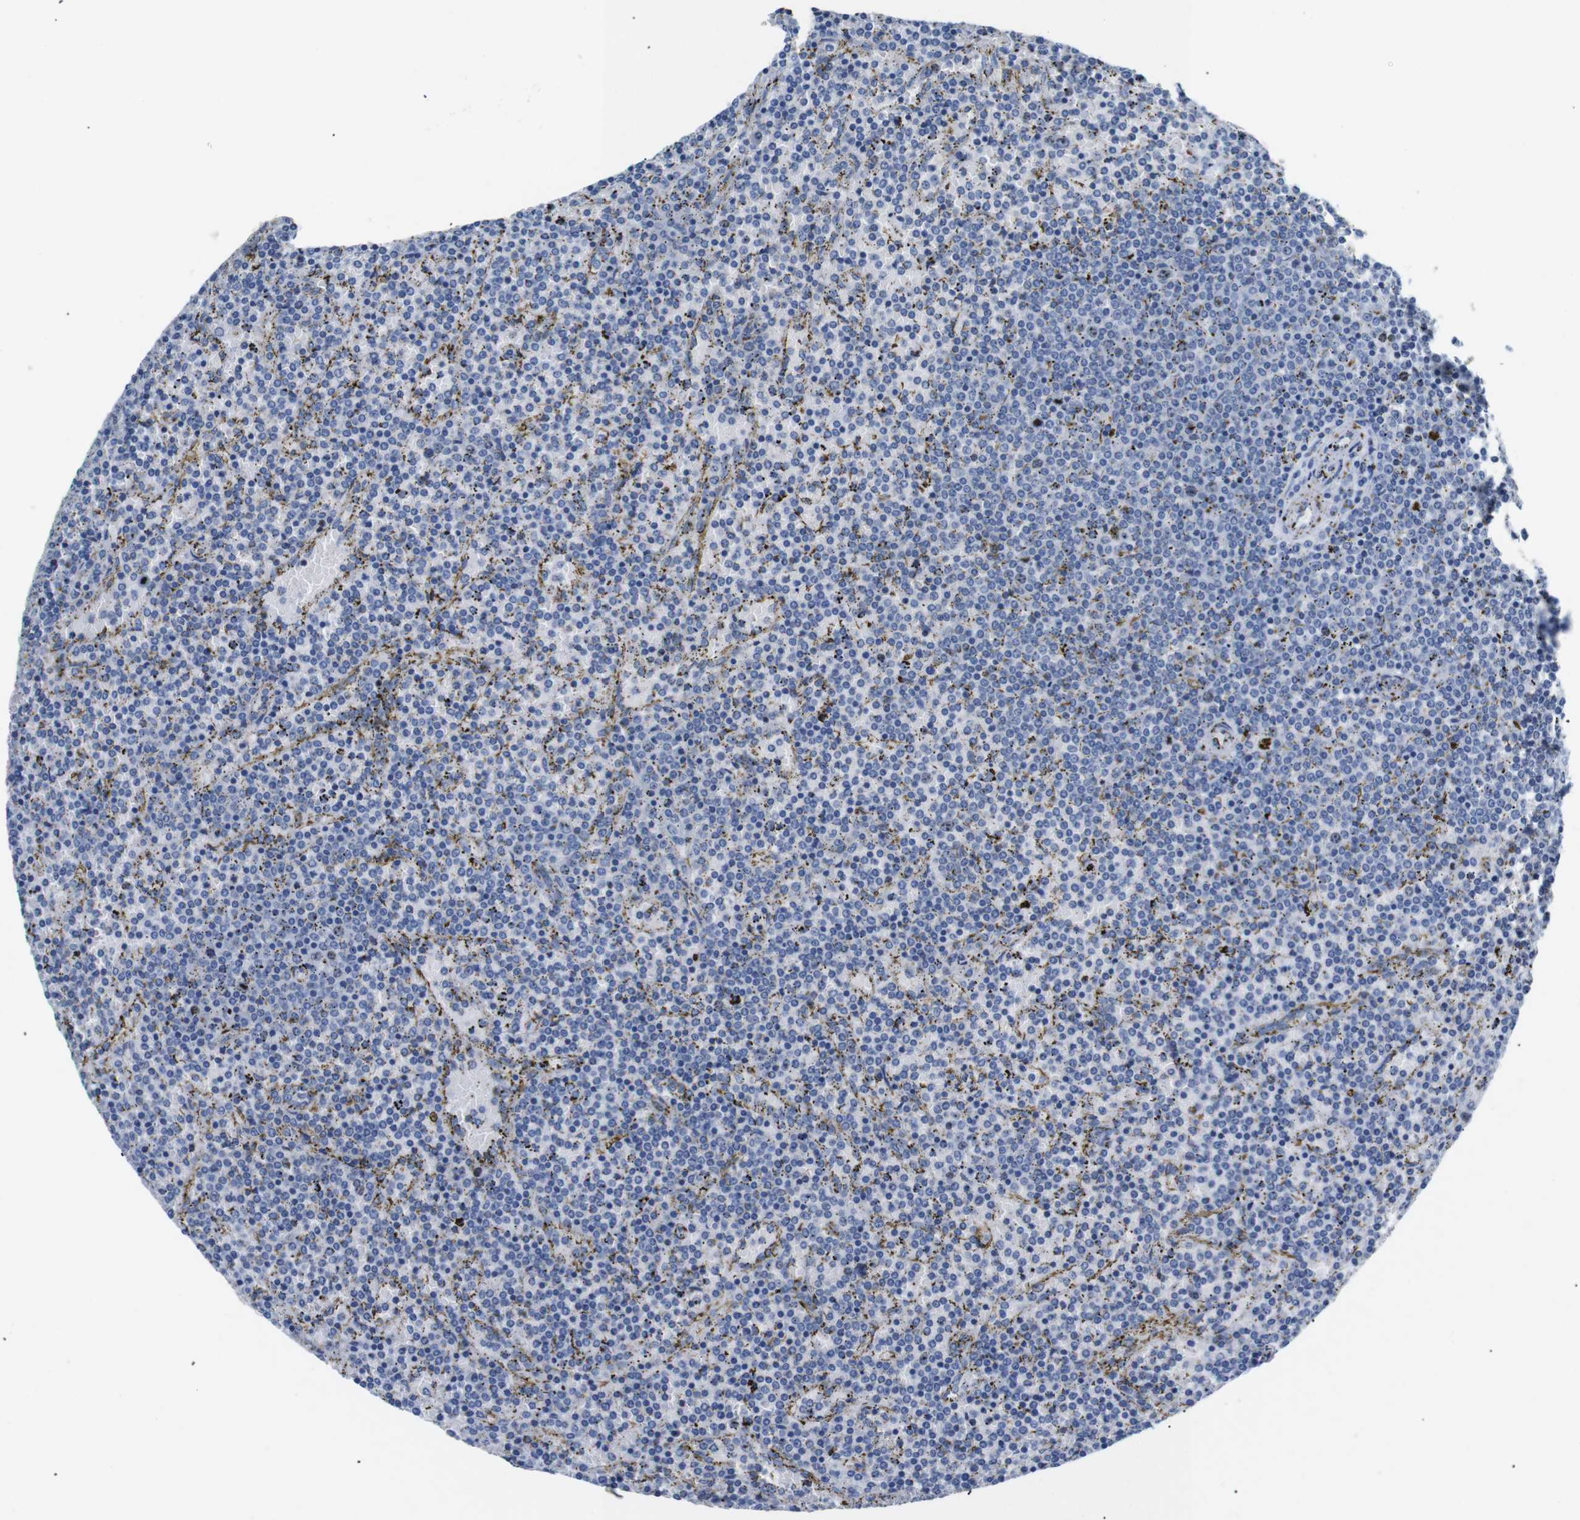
{"staining": {"intensity": "negative", "quantity": "none", "location": "none"}, "tissue": "lymphoma", "cell_type": "Tumor cells", "image_type": "cancer", "snomed": [{"axis": "morphology", "description": "Malignant lymphoma, non-Hodgkin's type, Low grade"}, {"axis": "topography", "description": "Spleen"}], "caption": "Immunohistochemical staining of human lymphoma reveals no significant positivity in tumor cells.", "gene": "INCENP", "patient": {"sex": "female", "age": 77}}